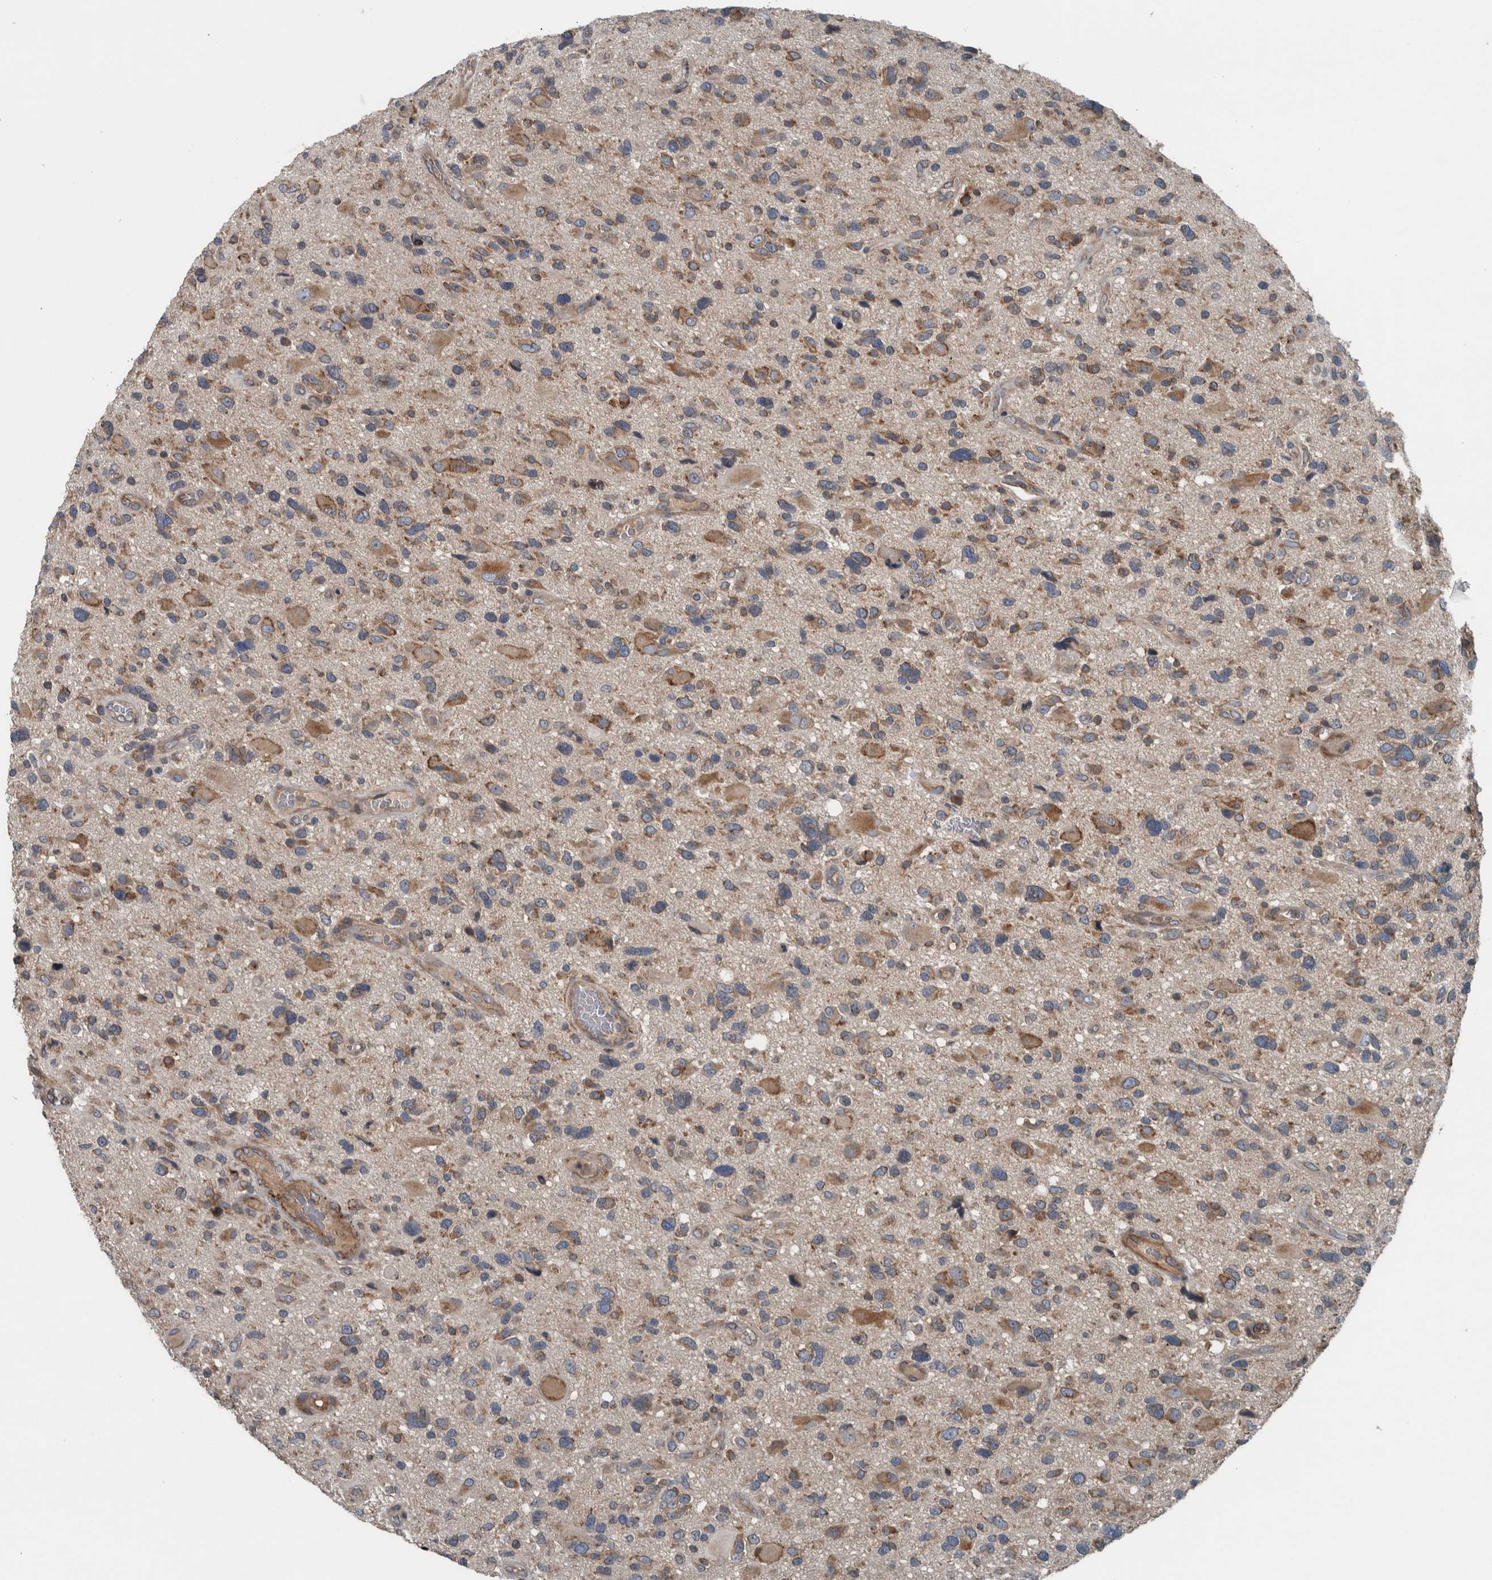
{"staining": {"intensity": "moderate", "quantity": ">75%", "location": "cytoplasmic/membranous"}, "tissue": "glioma", "cell_type": "Tumor cells", "image_type": "cancer", "snomed": [{"axis": "morphology", "description": "Glioma, malignant, High grade"}, {"axis": "topography", "description": "Brain"}], "caption": "IHC (DAB) staining of malignant high-grade glioma exhibits moderate cytoplasmic/membranous protein expression in approximately >75% of tumor cells. (Brightfield microscopy of DAB IHC at high magnification).", "gene": "EXOC8", "patient": {"sex": "male", "age": 33}}